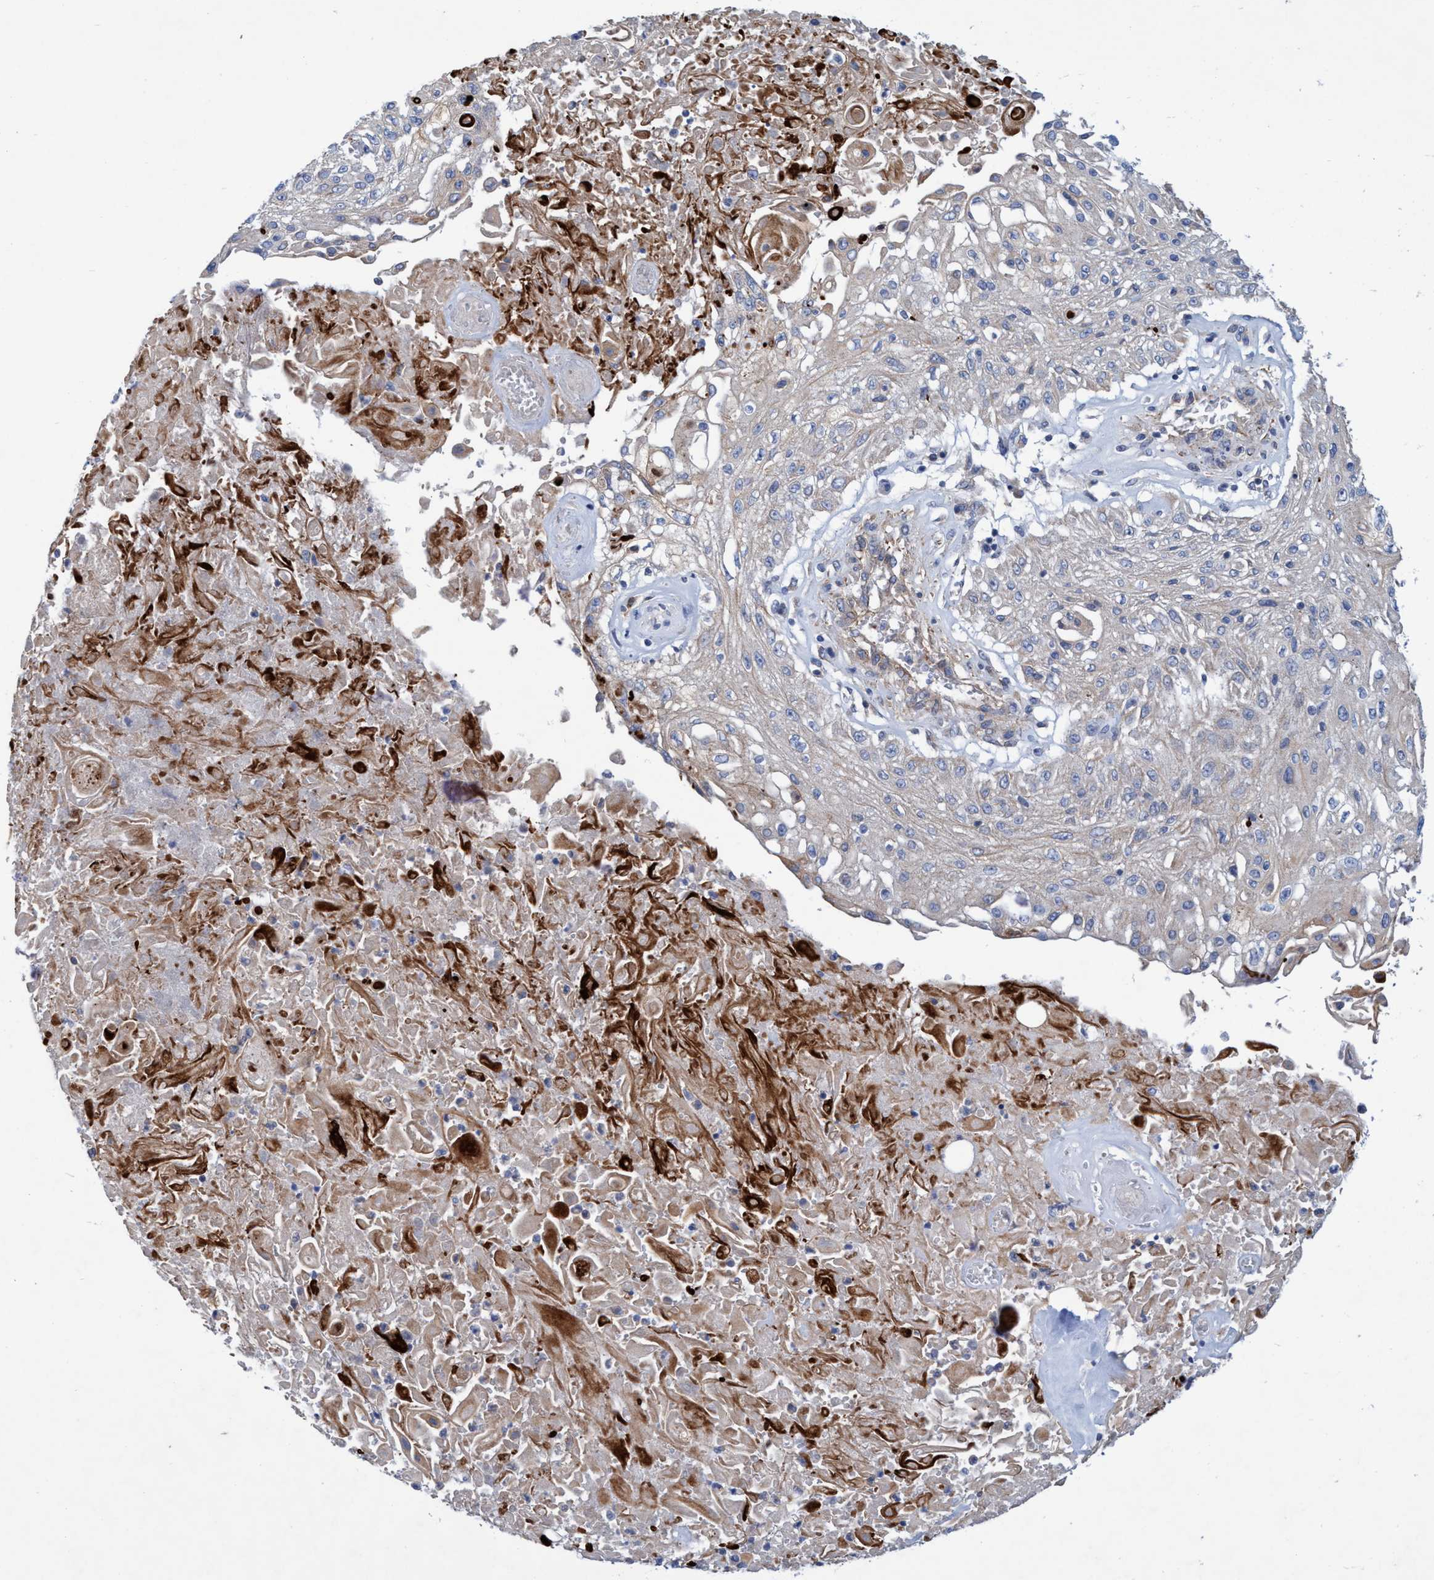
{"staining": {"intensity": "weak", "quantity": "25%-75%", "location": "cytoplasmic/membranous"}, "tissue": "skin cancer", "cell_type": "Tumor cells", "image_type": "cancer", "snomed": [{"axis": "morphology", "description": "Squamous cell carcinoma, NOS"}, {"axis": "topography", "description": "Skin"}], "caption": "This image shows skin squamous cell carcinoma stained with immunohistochemistry (IHC) to label a protein in brown. The cytoplasmic/membranous of tumor cells show weak positivity for the protein. Nuclei are counter-stained blue.", "gene": "GULP1", "patient": {"sex": "male", "age": 75}}